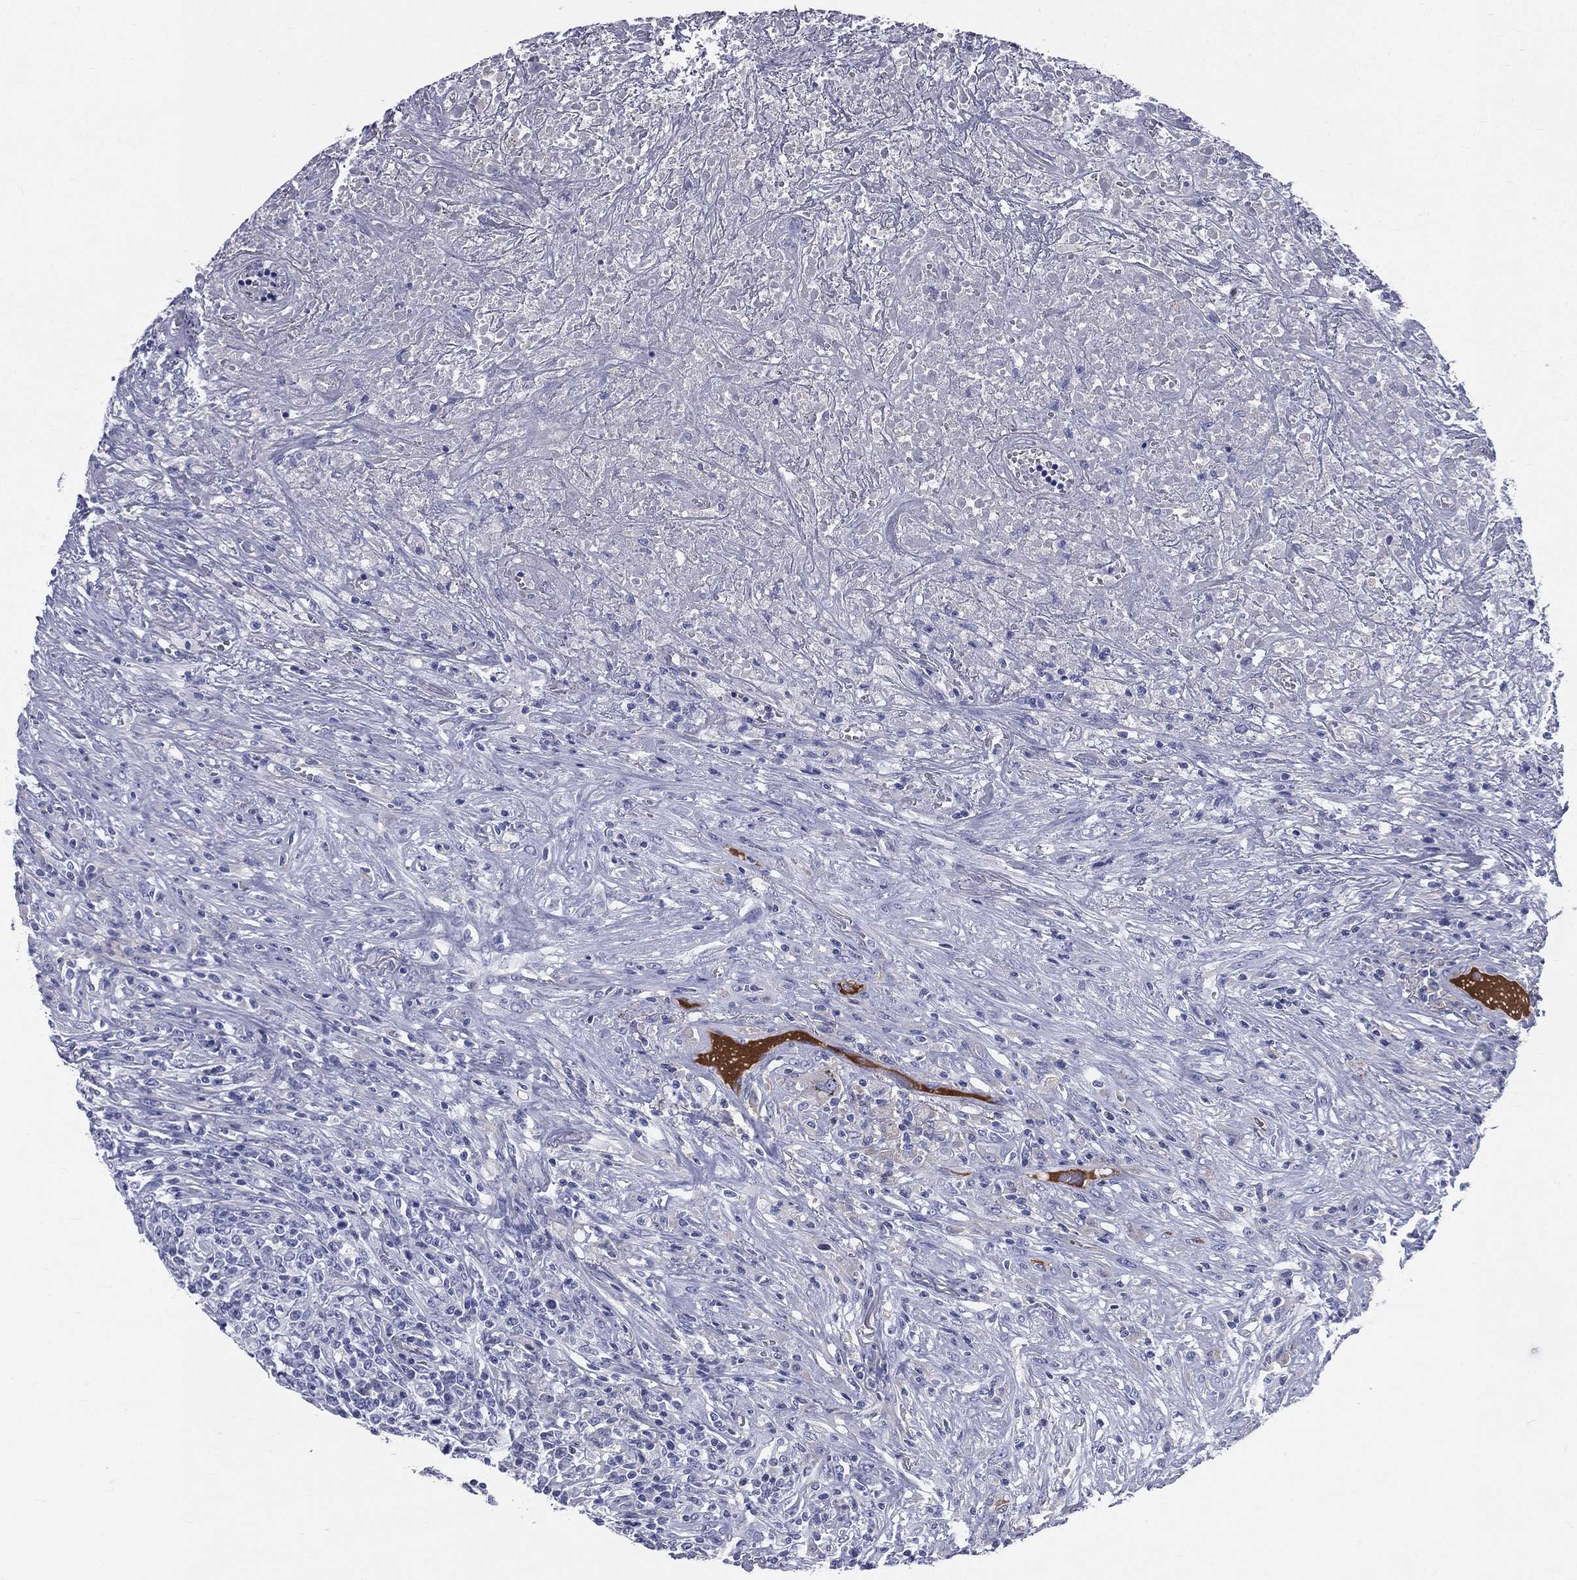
{"staining": {"intensity": "negative", "quantity": "none", "location": "none"}, "tissue": "lymphoma", "cell_type": "Tumor cells", "image_type": "cancer", "snomed": [{"axis": "morphology", "description": "Malignant lymphoma, non-Hodgkin's type, High grade"}, {"axis": "topography", "description": "Lung"}], "caption": "Image shows no significant protein positivity in tumor cells of lymphoma.", "gene": "HP", "patient": {"sex": "male", "age": 79}}